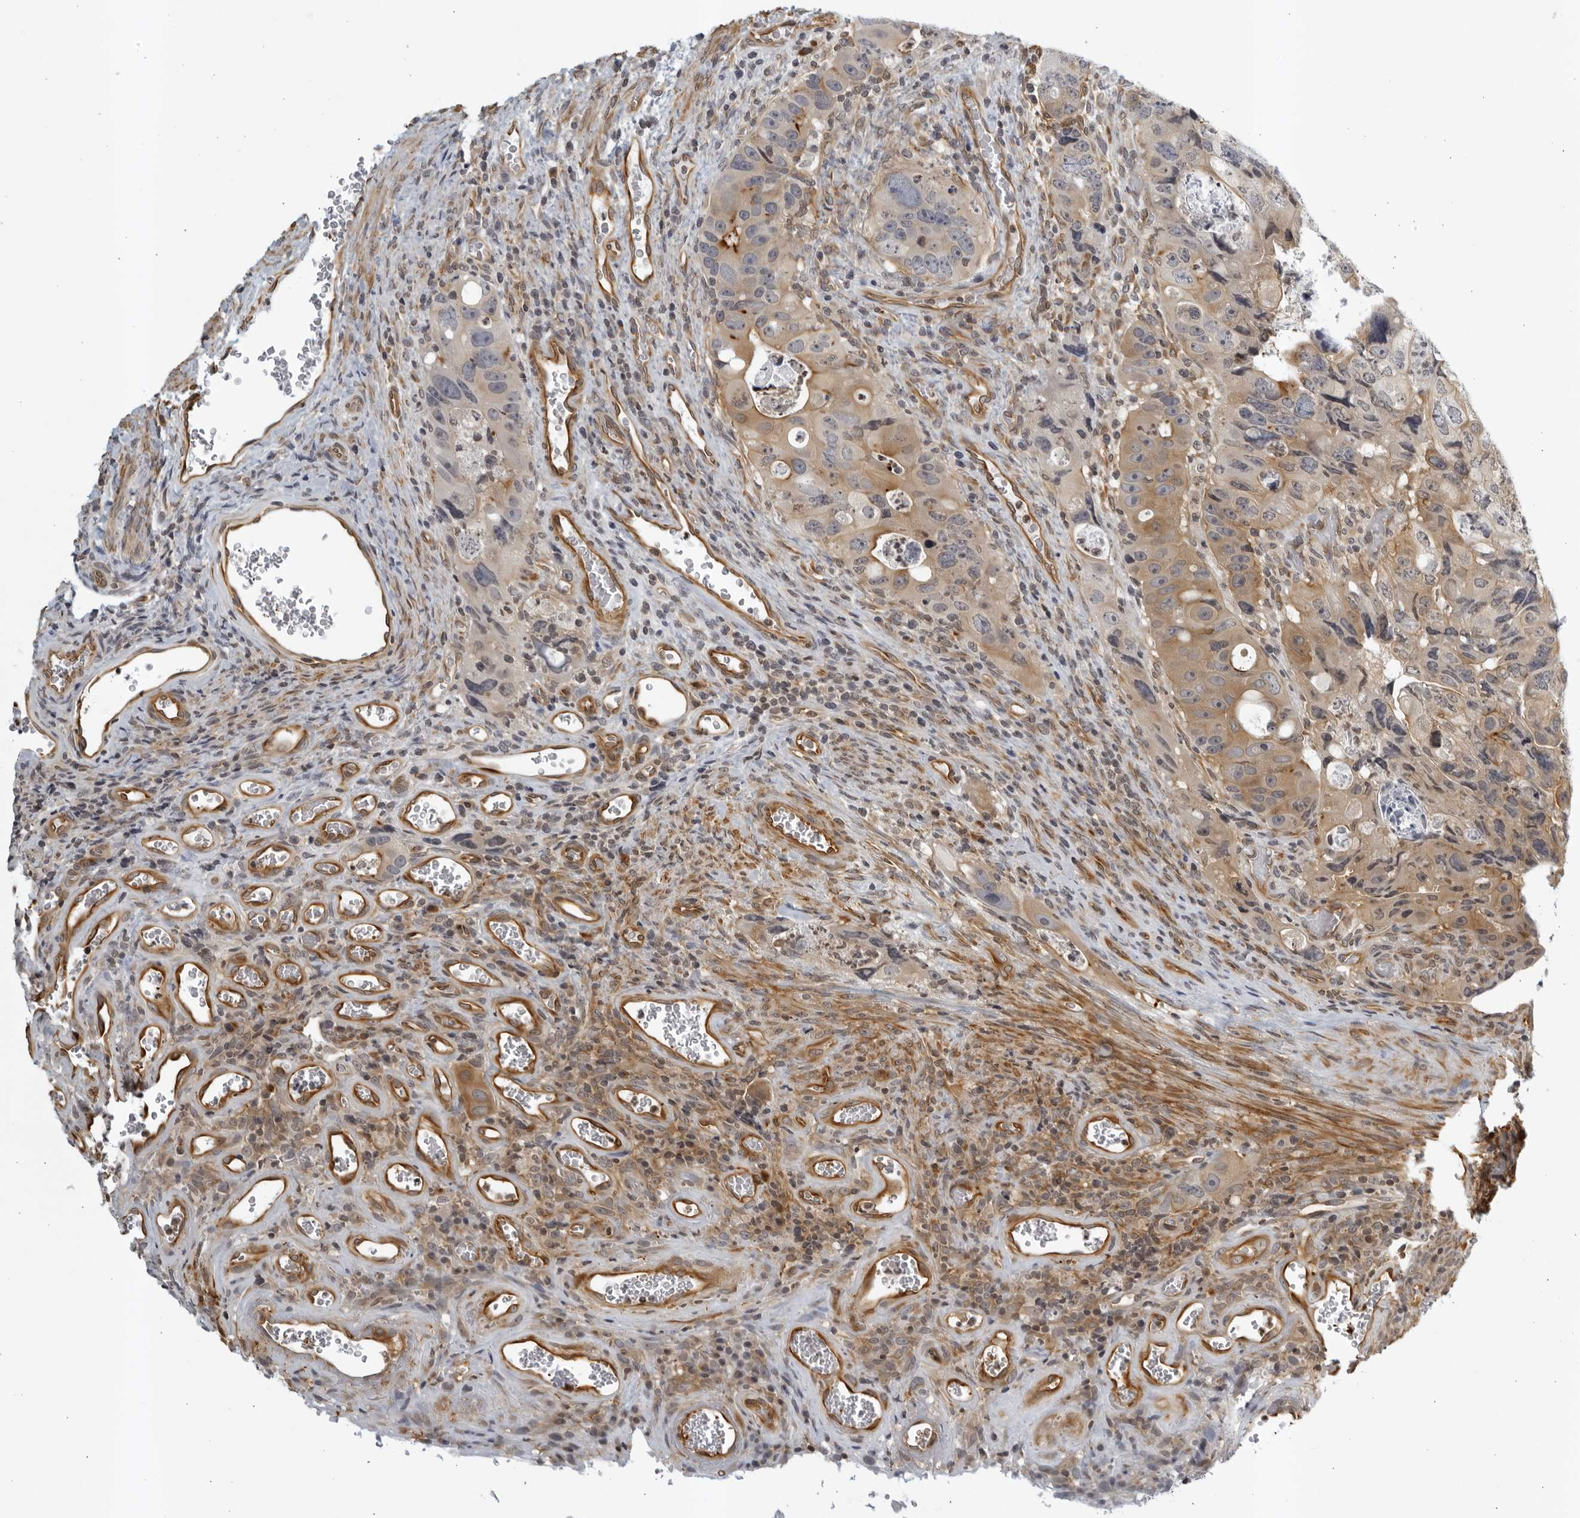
{"staining": {"intensity": "moderate", "quantity": ">75%", "location": "cytoplasmic/membranous"}, "tissue": "colorectal cancer", "cell_type": "Tumor cells", "image_type": "cancer", "snomed": [{"axis": "morphology", "description": "Adenocarcinoma, NOS"}, {"axis": "topography", "description": "Rectum"}], "caption": "Immunohistochemical staining of human adenocarcinoma (colorectal) displays medium levels of moderate cytoplasmic/membranous protein staining in approximately >75% of tumor cells. (Brightfield microscopy of DAB IHC at high magnification).", "gene": "SERTAD4", "patient": {"sex": "male", "age": 59}}